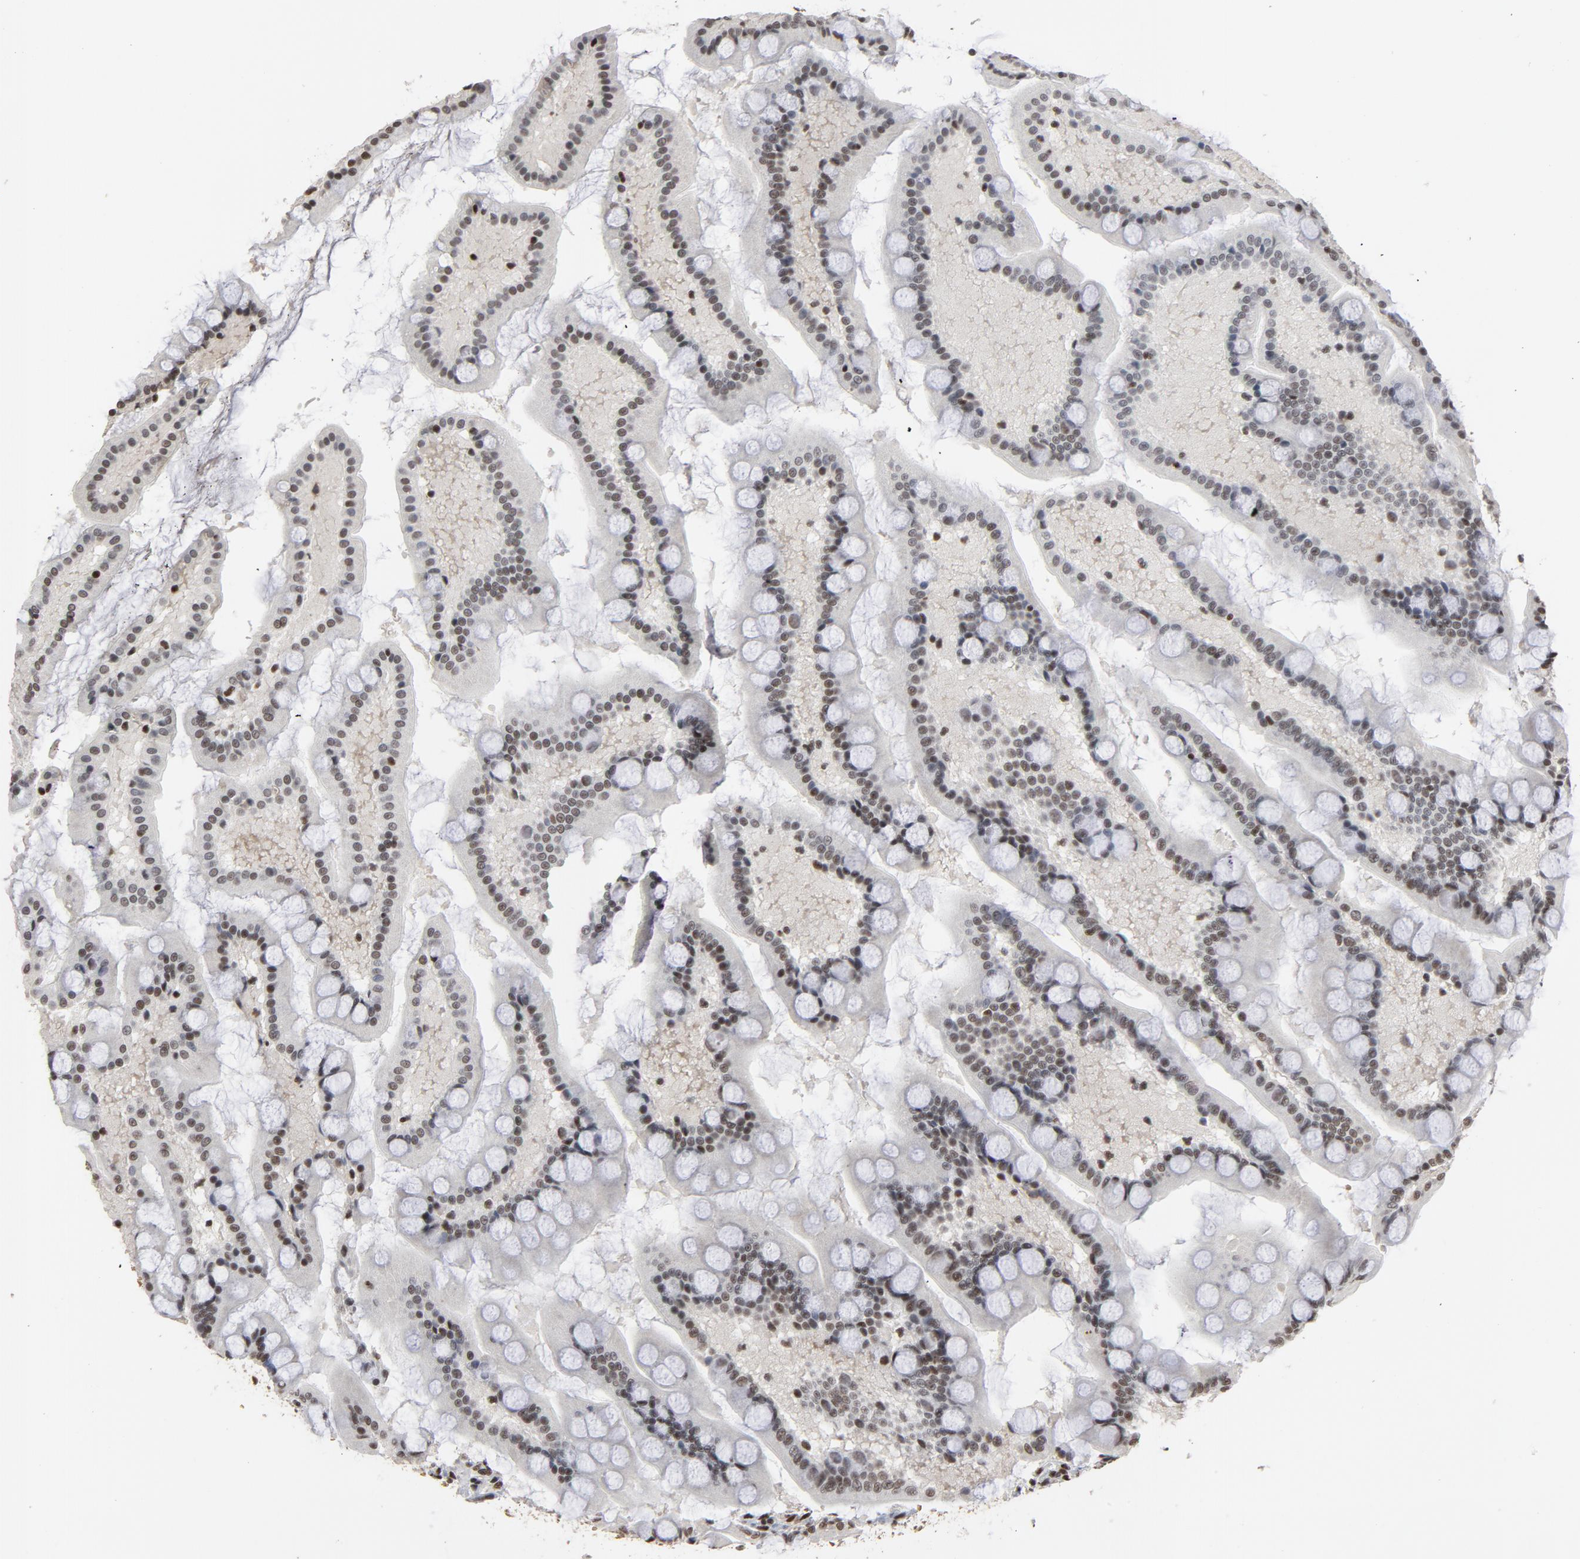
{"staining": {"intensity": "moderate", "quantity": ">75%", "location": "cytoplasmic/membranous,nuclear"}, "tissue": "small intestine", "cell_type": "Glandular cells", "image_type": "normal", "snomed": [{"axis": "morphology", "description": "Normal tissue, NOS"}, {"axis": "topography", "description": "Small intestine"}], "caption": "This is an image of immunohistochemistry staining of normal small intestine, which shows moderate positivity in the cytoplasmic/membranous,nuclear of glandular cells.", "gene": "MRE11", "patient": {"sex": "male", "age": 41}}